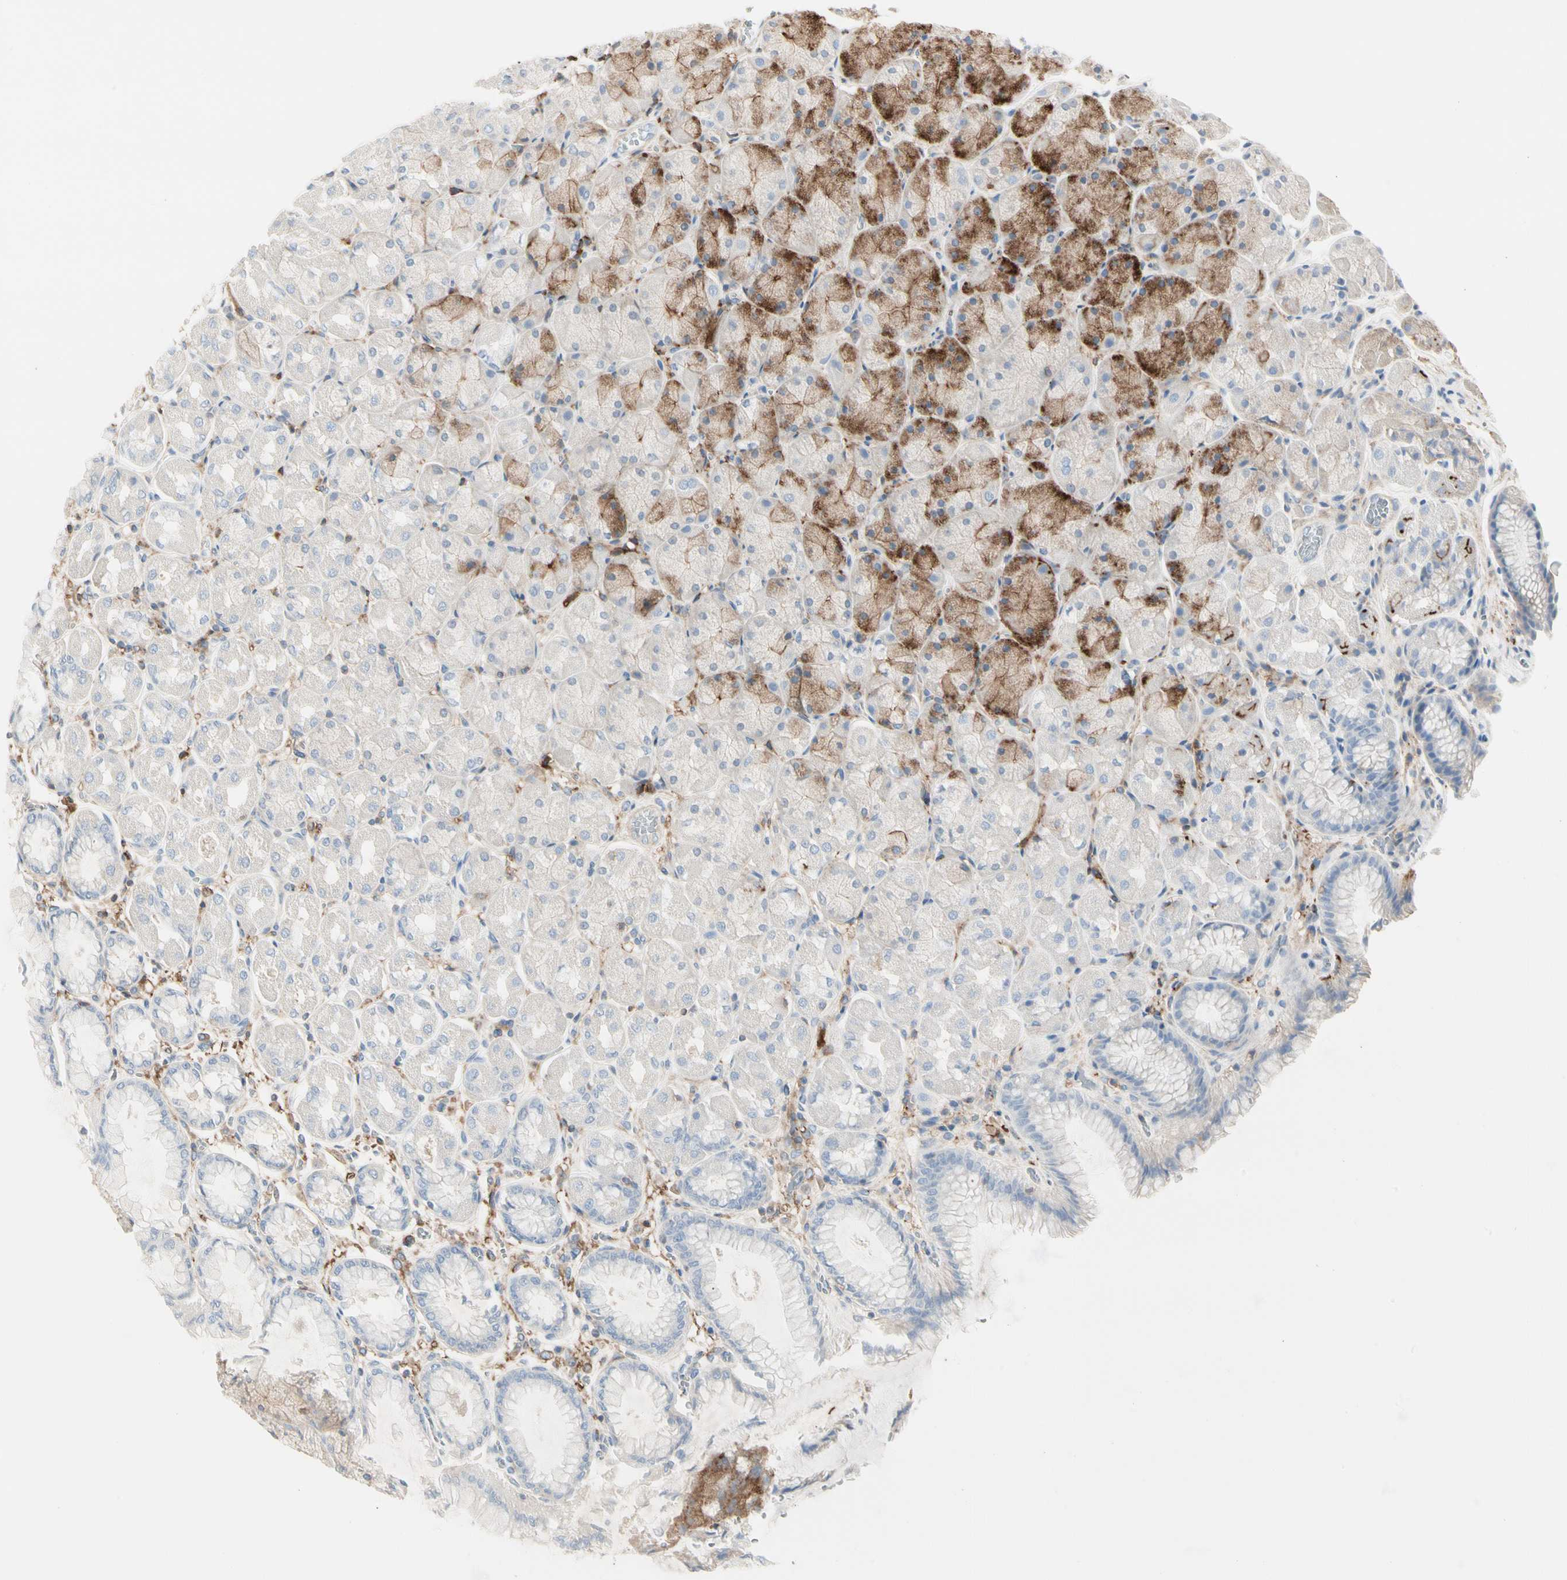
{"staining": {"intensity": "moderate", "quantity": "25%-75%", "location": "cytoplasmic/membranous"}, "tissue": "stomach", "cell_type": "Glandular cells", "image_type": "normal", "snomed": [{"axis": "morphology", "description": "Normal tissue, NOS"}, {"axis": "topography", "description": "Stomach, upper"}], "caption": "Stomach stained with IHC displays moderate cytoplasmic/membranous staining in approximately 25%-75% of glandular cells.", "gene": "CLEC2B", "patient": {"sex": "female", "age": 56}}